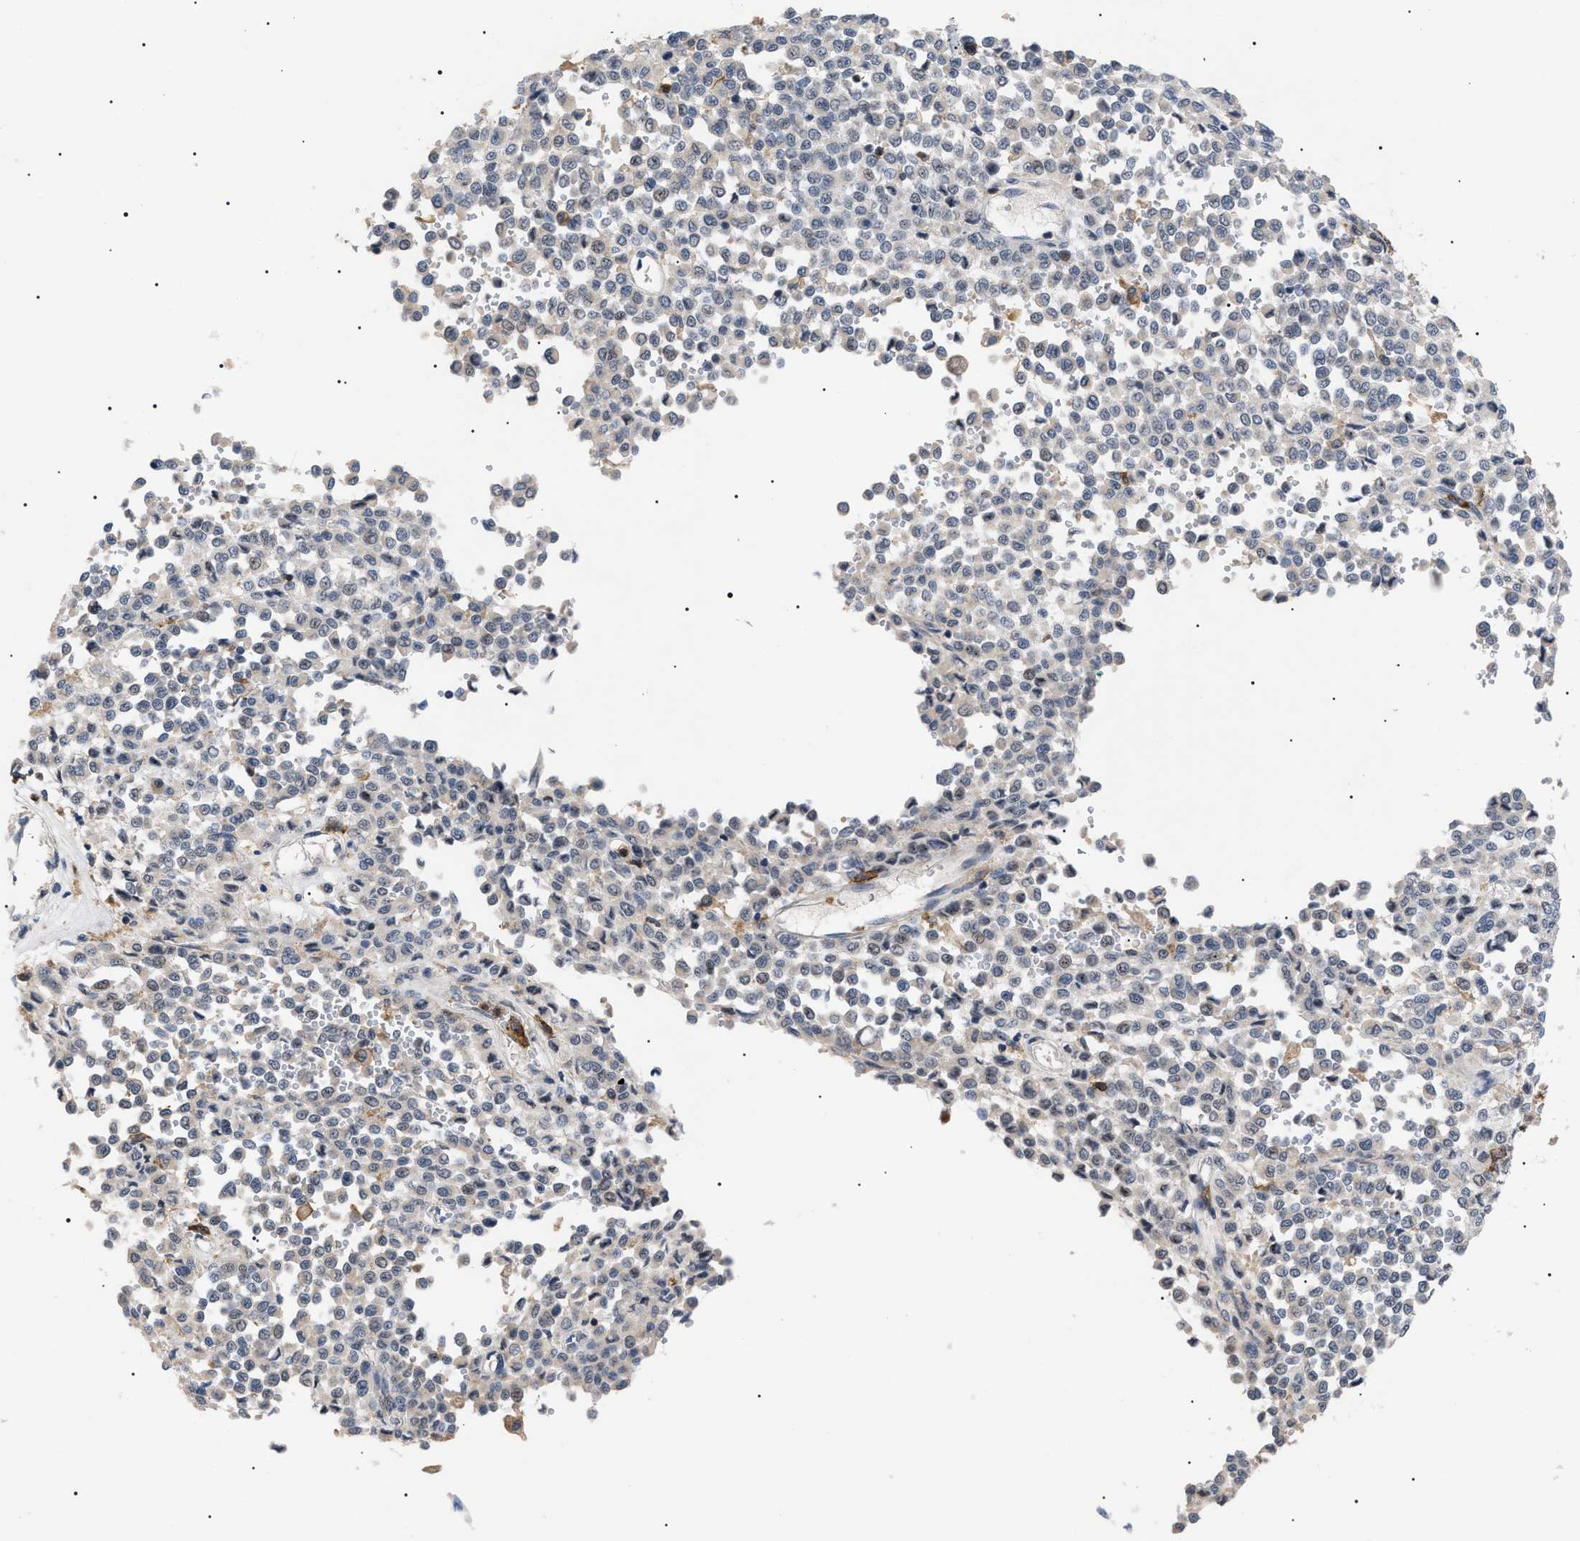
{"staining": {"intensity": "weak", "quantity": "<25%", "location": "cytoplasmic/membranous"}, "tissue": "melanoma", "cell_type": "Tumor cells", "image_type": "cancer", "snomed": [{"axis": "morphology", "description": "Malignant melanoma, Metastatic site"}, {"axis": "topography", "description": "Pancreas"}], "caption": "There is no significant staining in tumor cells of melanoma.", "gene": "CD300A", "patient": {"sex": "female", "age": 30}}